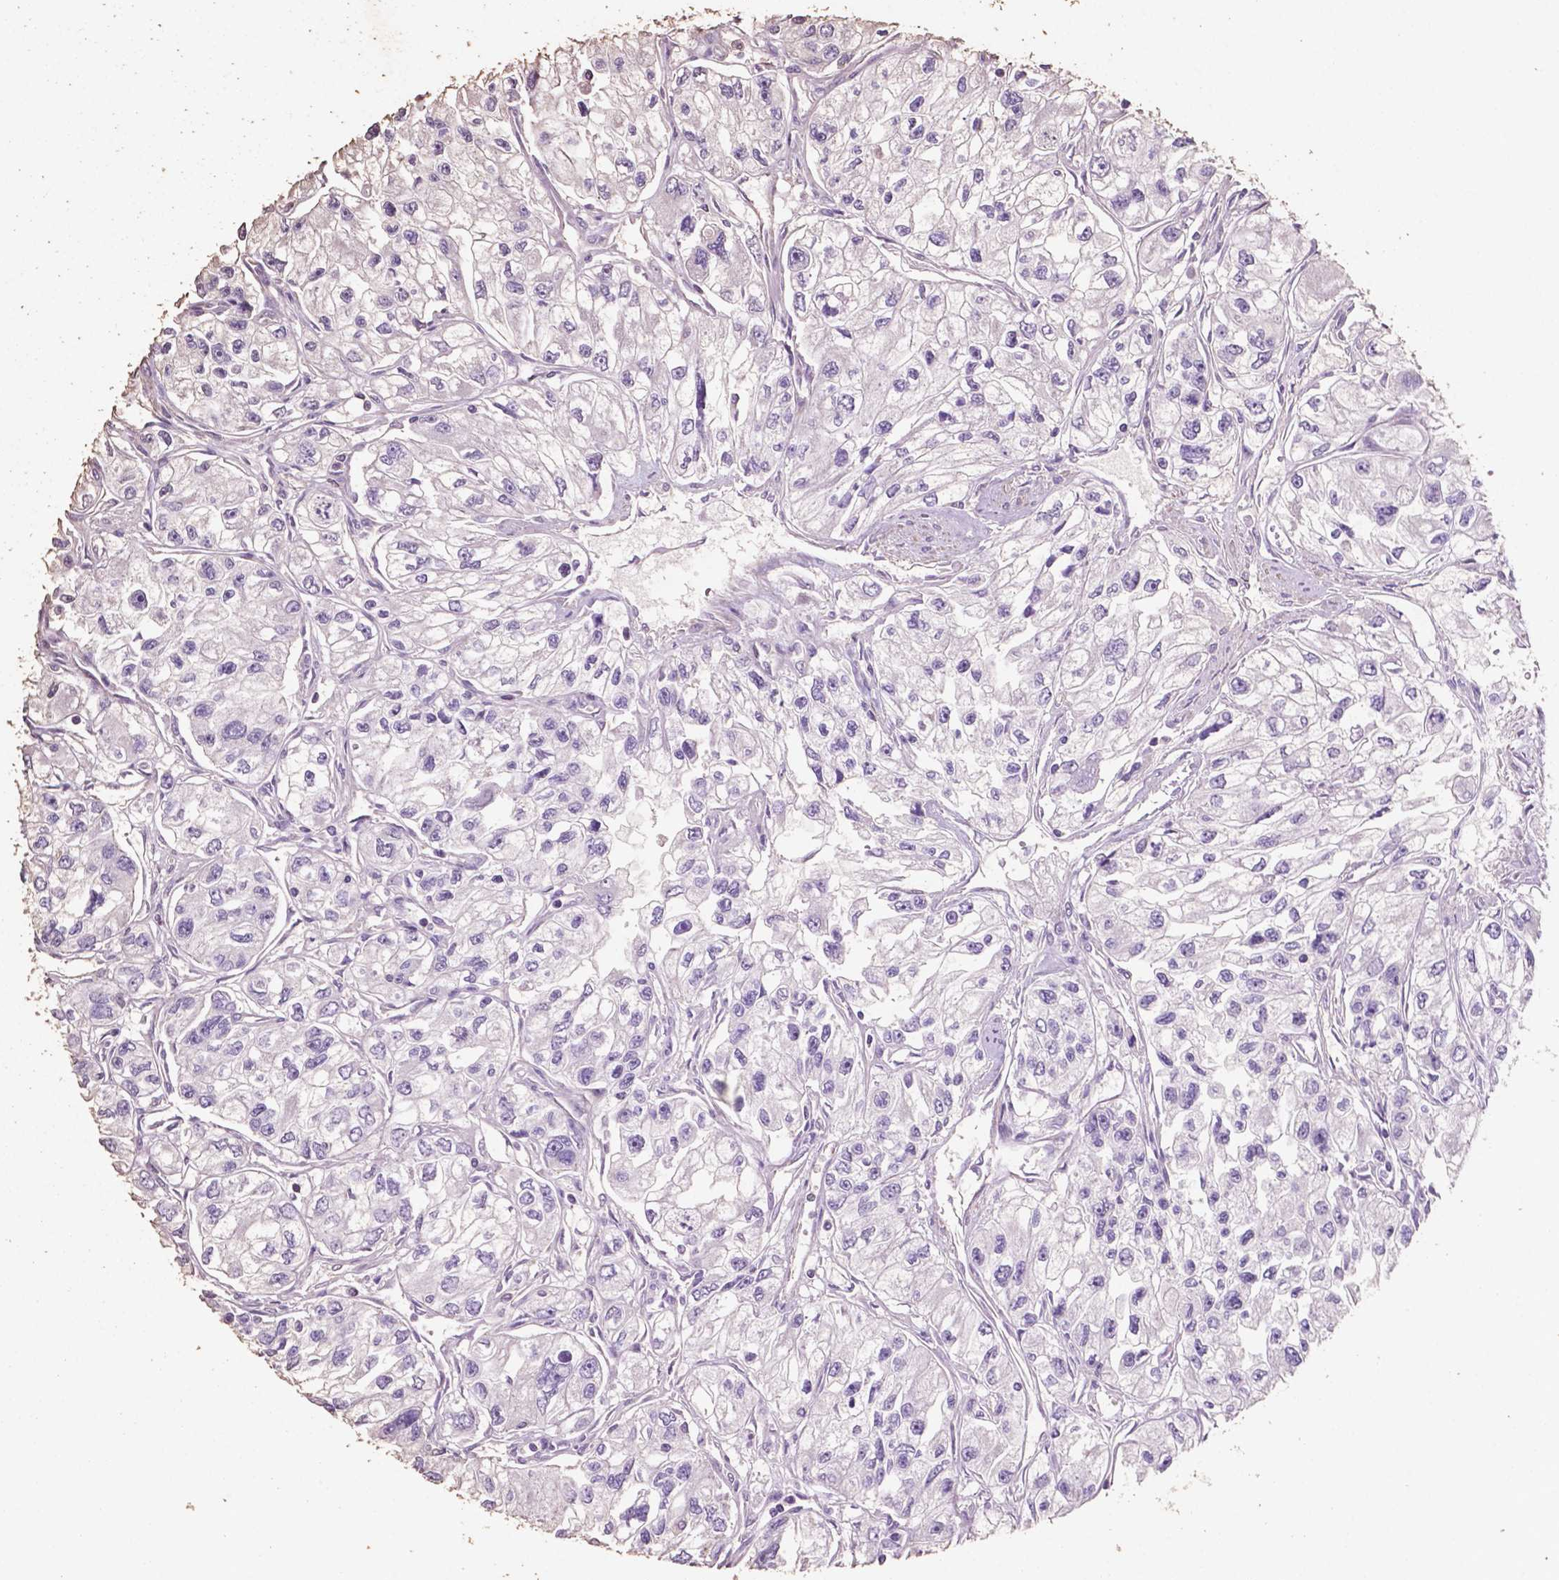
{"staining": {"intensity": "negative", "quantity": "none", "location": "none"}, "tissue": "renal cancer", "cell_type": "Tumor cells", "image_type": "cancer", "snomed": [{"axis": "morphology", "description": "Adenocarcinoma, NOS"}, {"axis": "topography", "description": "Kidney"}], "caption": "The histopathology image reveals no staining of tumor cells in renal adenocarcinoma. (Stains: DAB (3,3'-diaminobenzidine) IHC with hematoxylin counter stain, Microscopy: brightfield microscopy at high magnification).", "gene": "COMMD4", "patient": {"sex": "female", "age": 59}}